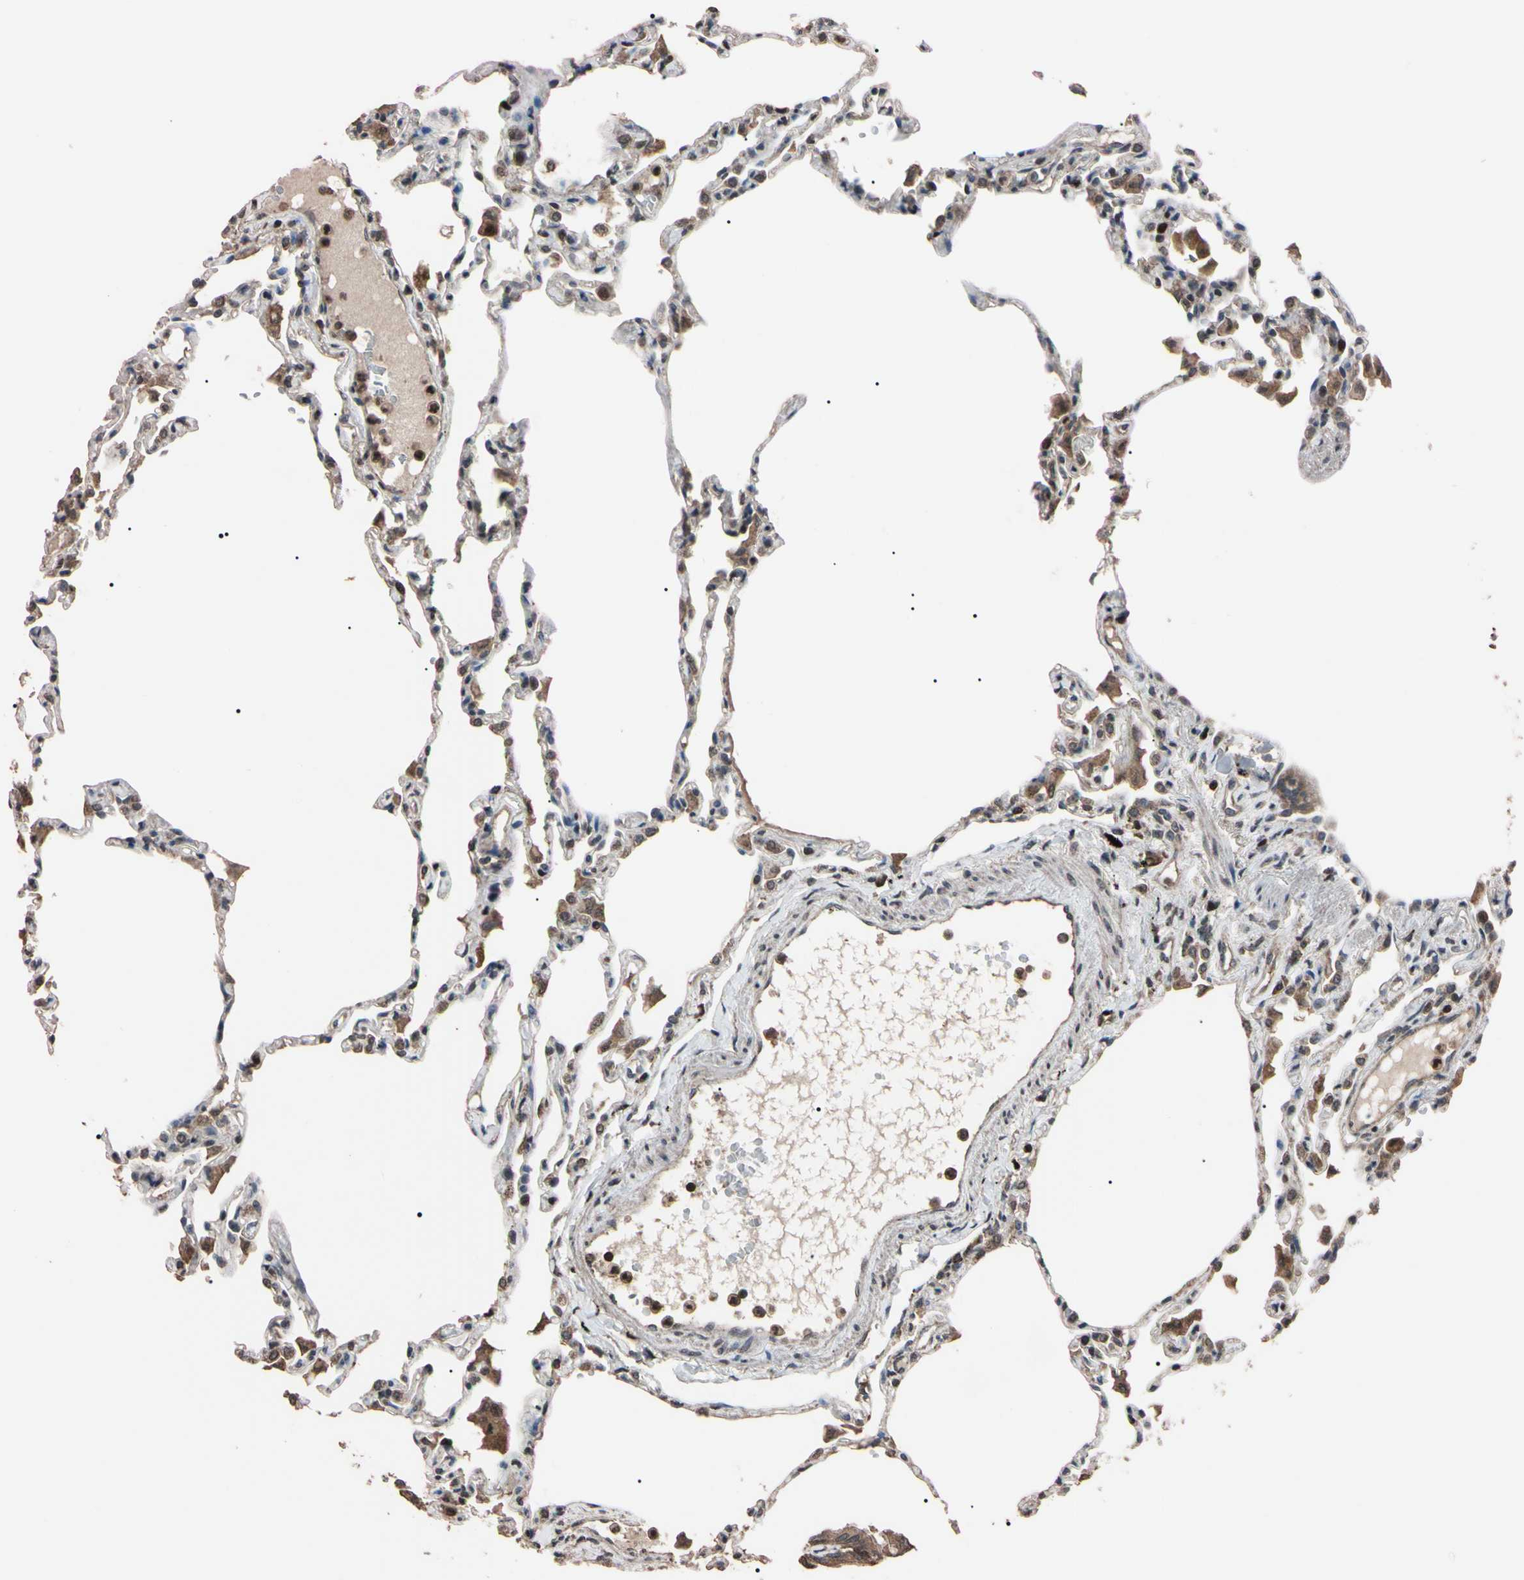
{"staining": {"intensity": "weak", "quantity": "25%-75%", "location": "nuclear"}, "tissue": "lung", "cell_type": "Alveolar cells", "image_type": "normal", "snomed": [{"axis": "morphology", "description": "Normal tissue, NOS"}, {"axis": "topography", "description": "Lung"}], "caption": "High-power microscopy captured an immunohistochemistry micrograph of normal lung, revealing weak nuclear positivity in about 25%-75% of alveolar cells.", "gene": "TNFRSF1A", "patient": {"sex": "female", "age": 49}}